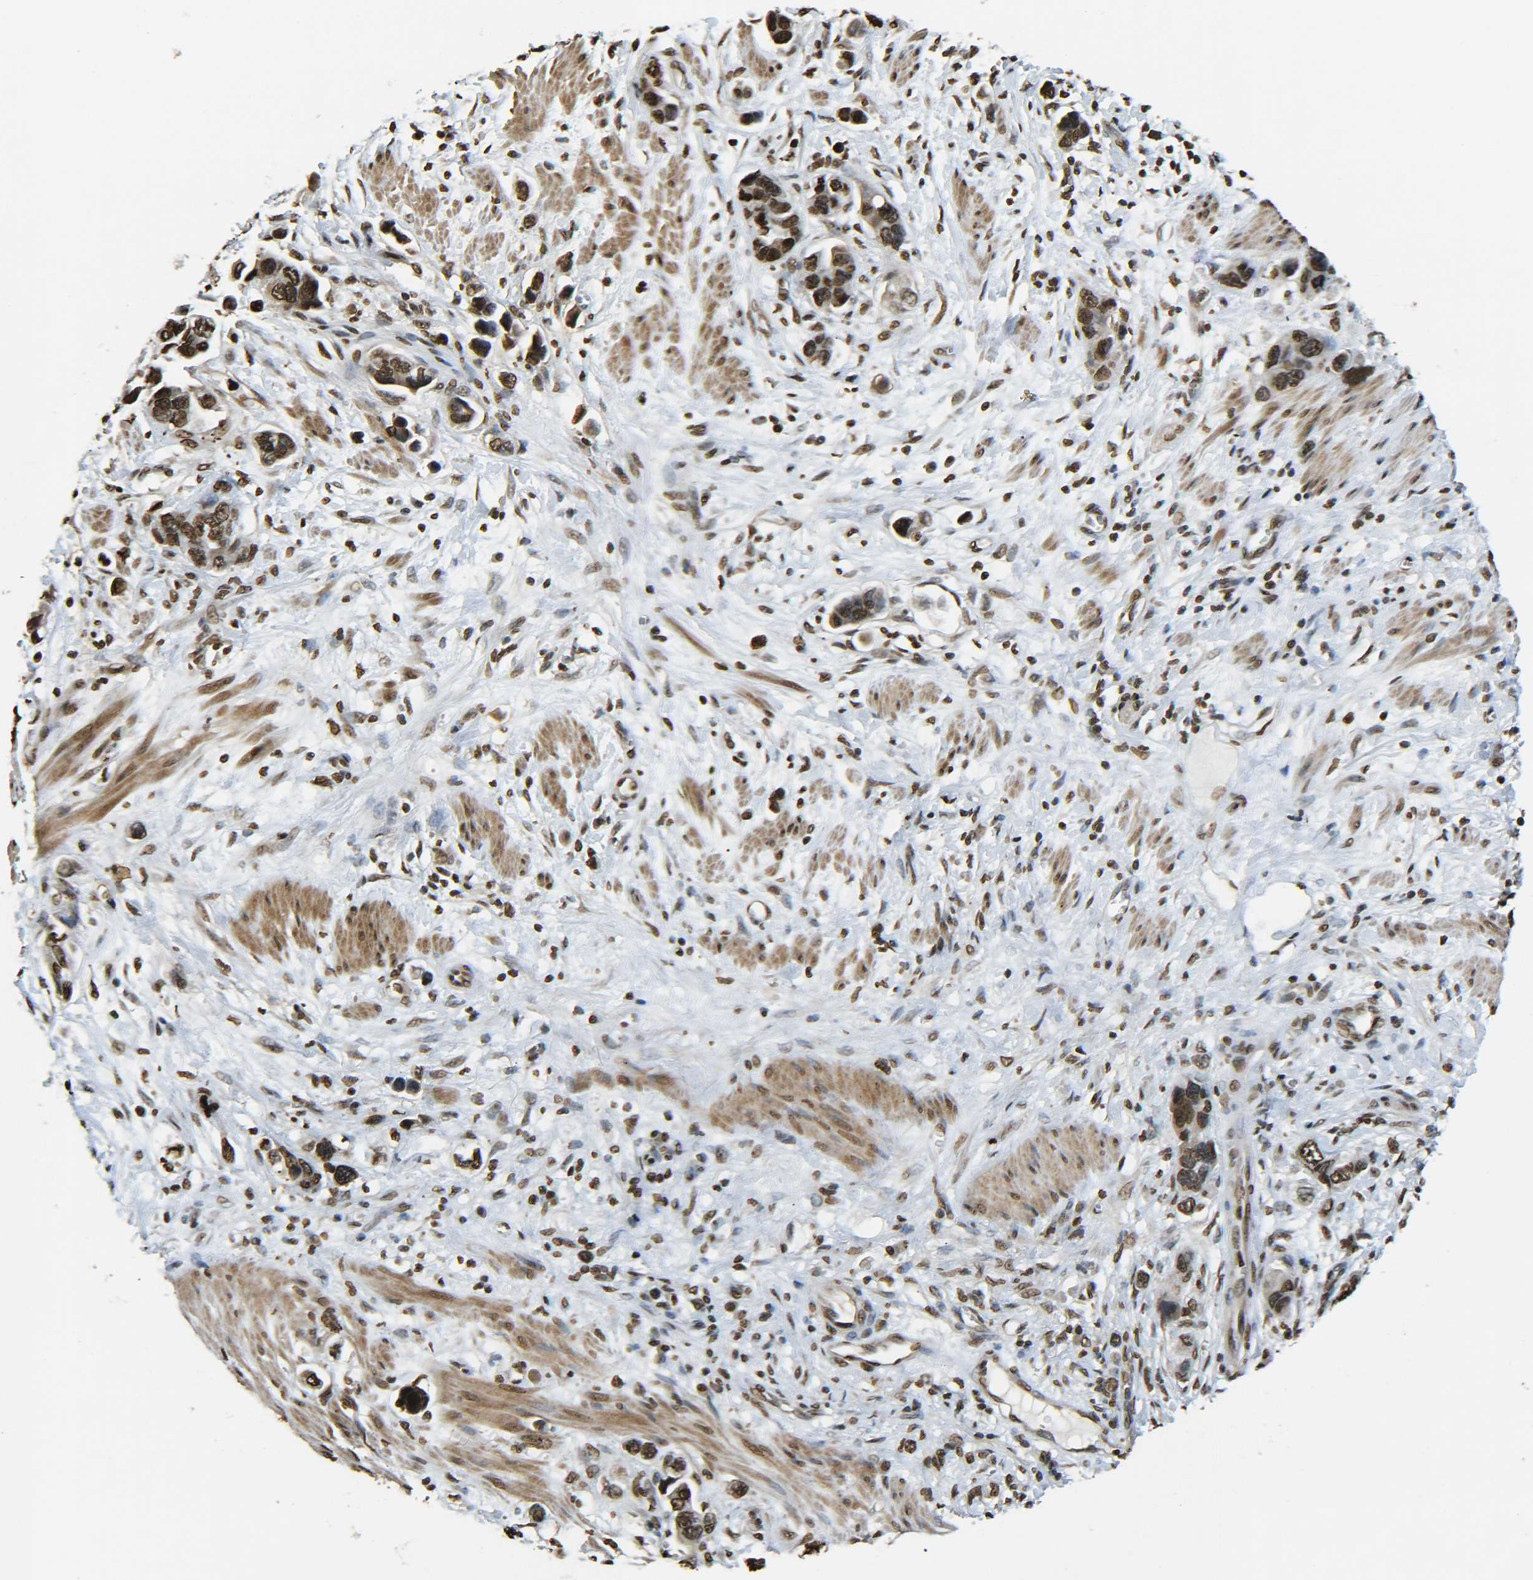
{"staining": {"intensity": "moderate", "quantity": ">75%", "location": "nuclear"}, "tissue": "stomach cancer", "cell_type": "Tumor cells", "image_type": "cancer", "snomed": [{"axis": "morphology", "description": "Adenocarcinoma, NOS"}, {"axis": "topography", "description": "Stomach, lower"}], "caption": "Adenocarcinoma (stomach) stained for a protein displays moderate nuclear positivity in tumor cells.", "gene": "H4C16", "patient": {"sex": "female", "age": 93}}